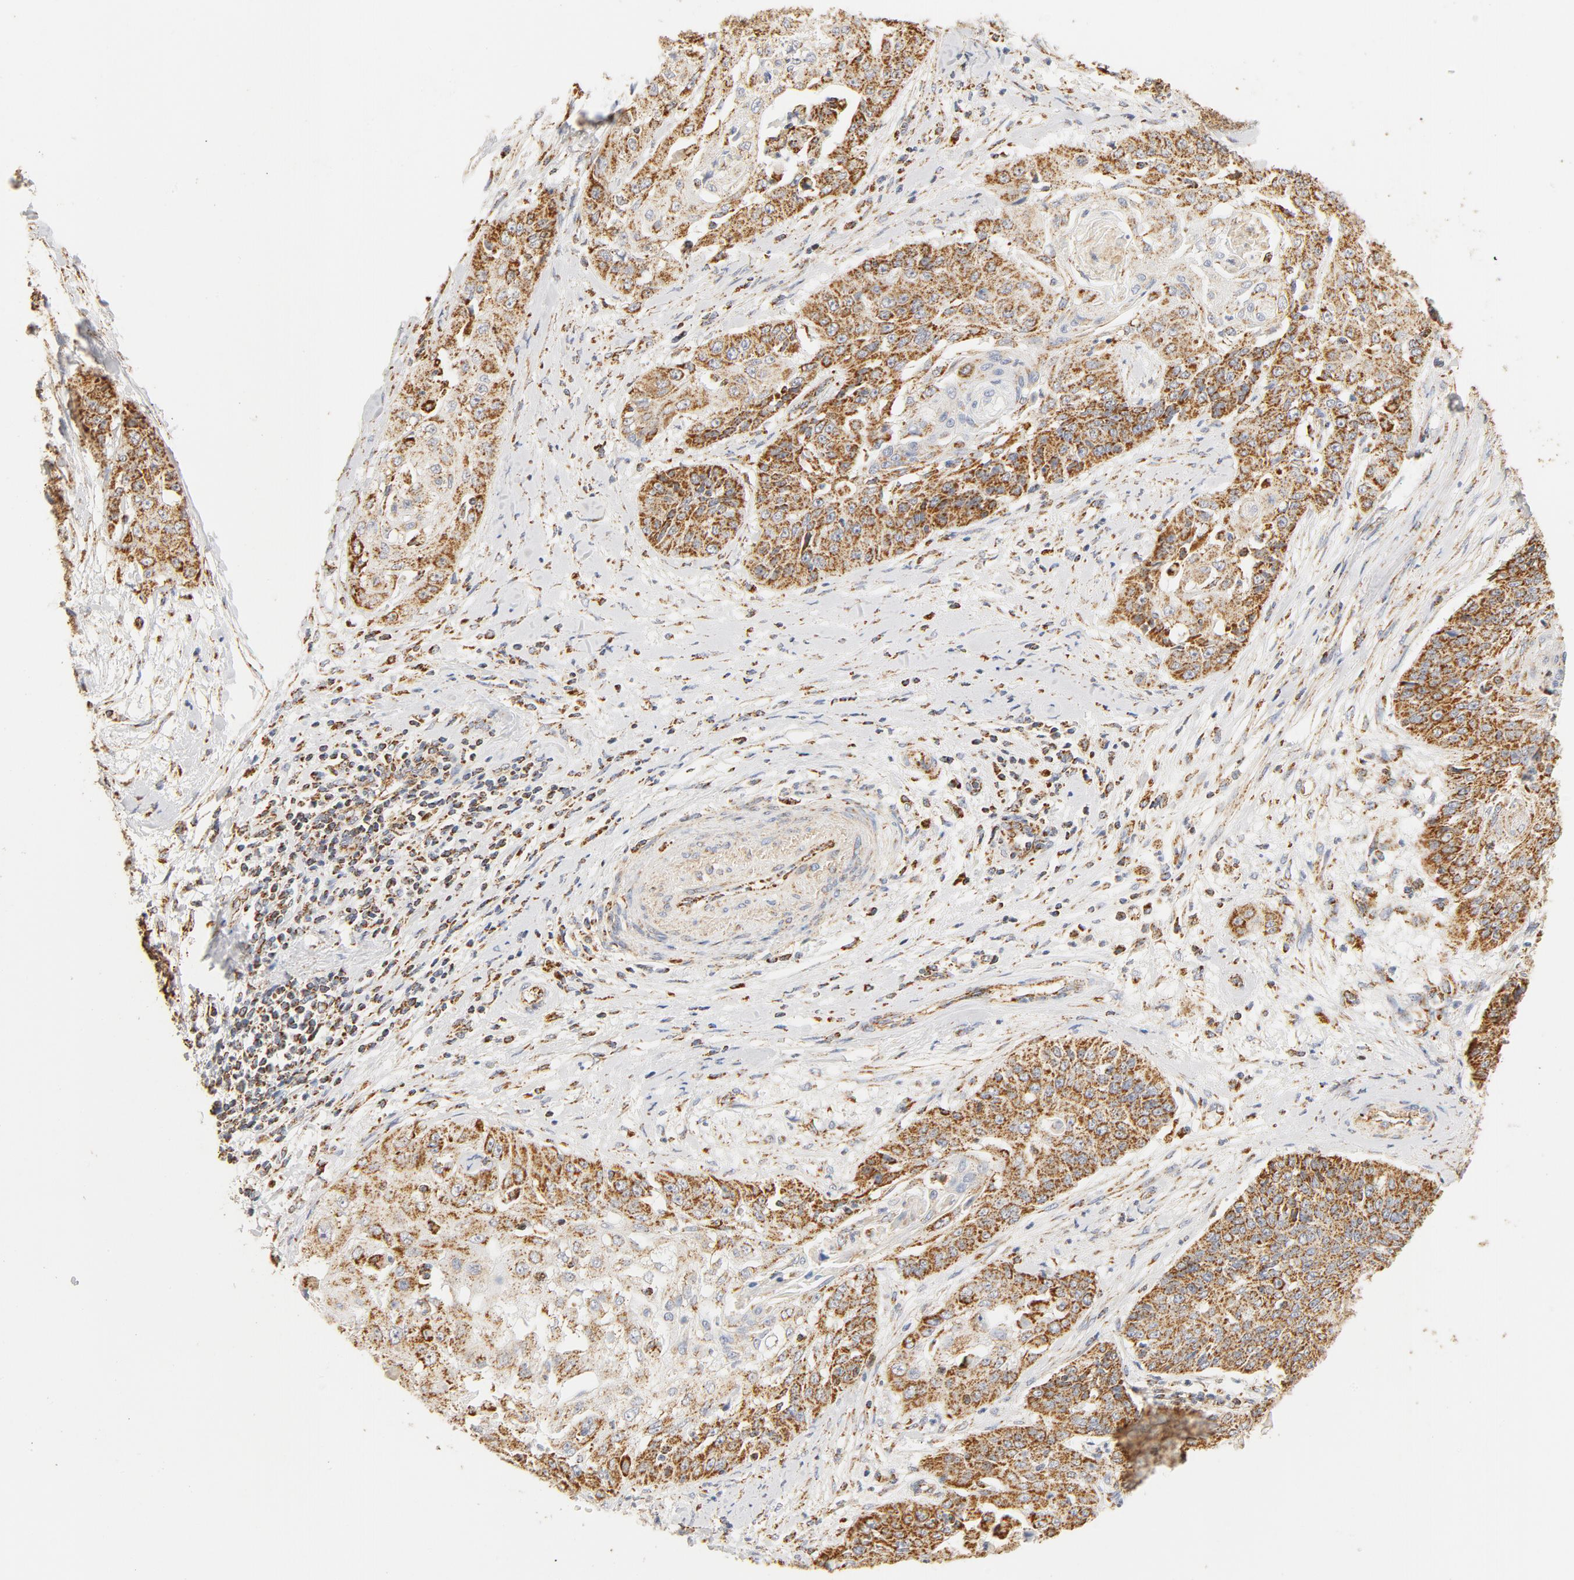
{"staining": {"intensity": "strong", "quantity": ">75%", "location": "cytoplasmic/membranous"}, "tissue": "cervical cancer", "cell_type": "Tumor cells", "image_type": "cancer", "snomed": [{"axis": "morphology", "description": "Squamous cell carcinoma, NOS"}, {"axis": "topography", "description": "Cervix"}], "caption": "This is a histology image of immunohistochemistry (IHC) staining of cervical cancer (squamous cell carcinoma), which shows strong staining in the cytoplasmic/membranous of tumor cells.", "gene": "COX4I1", "patient": {"sex": "female", "age": 64}}